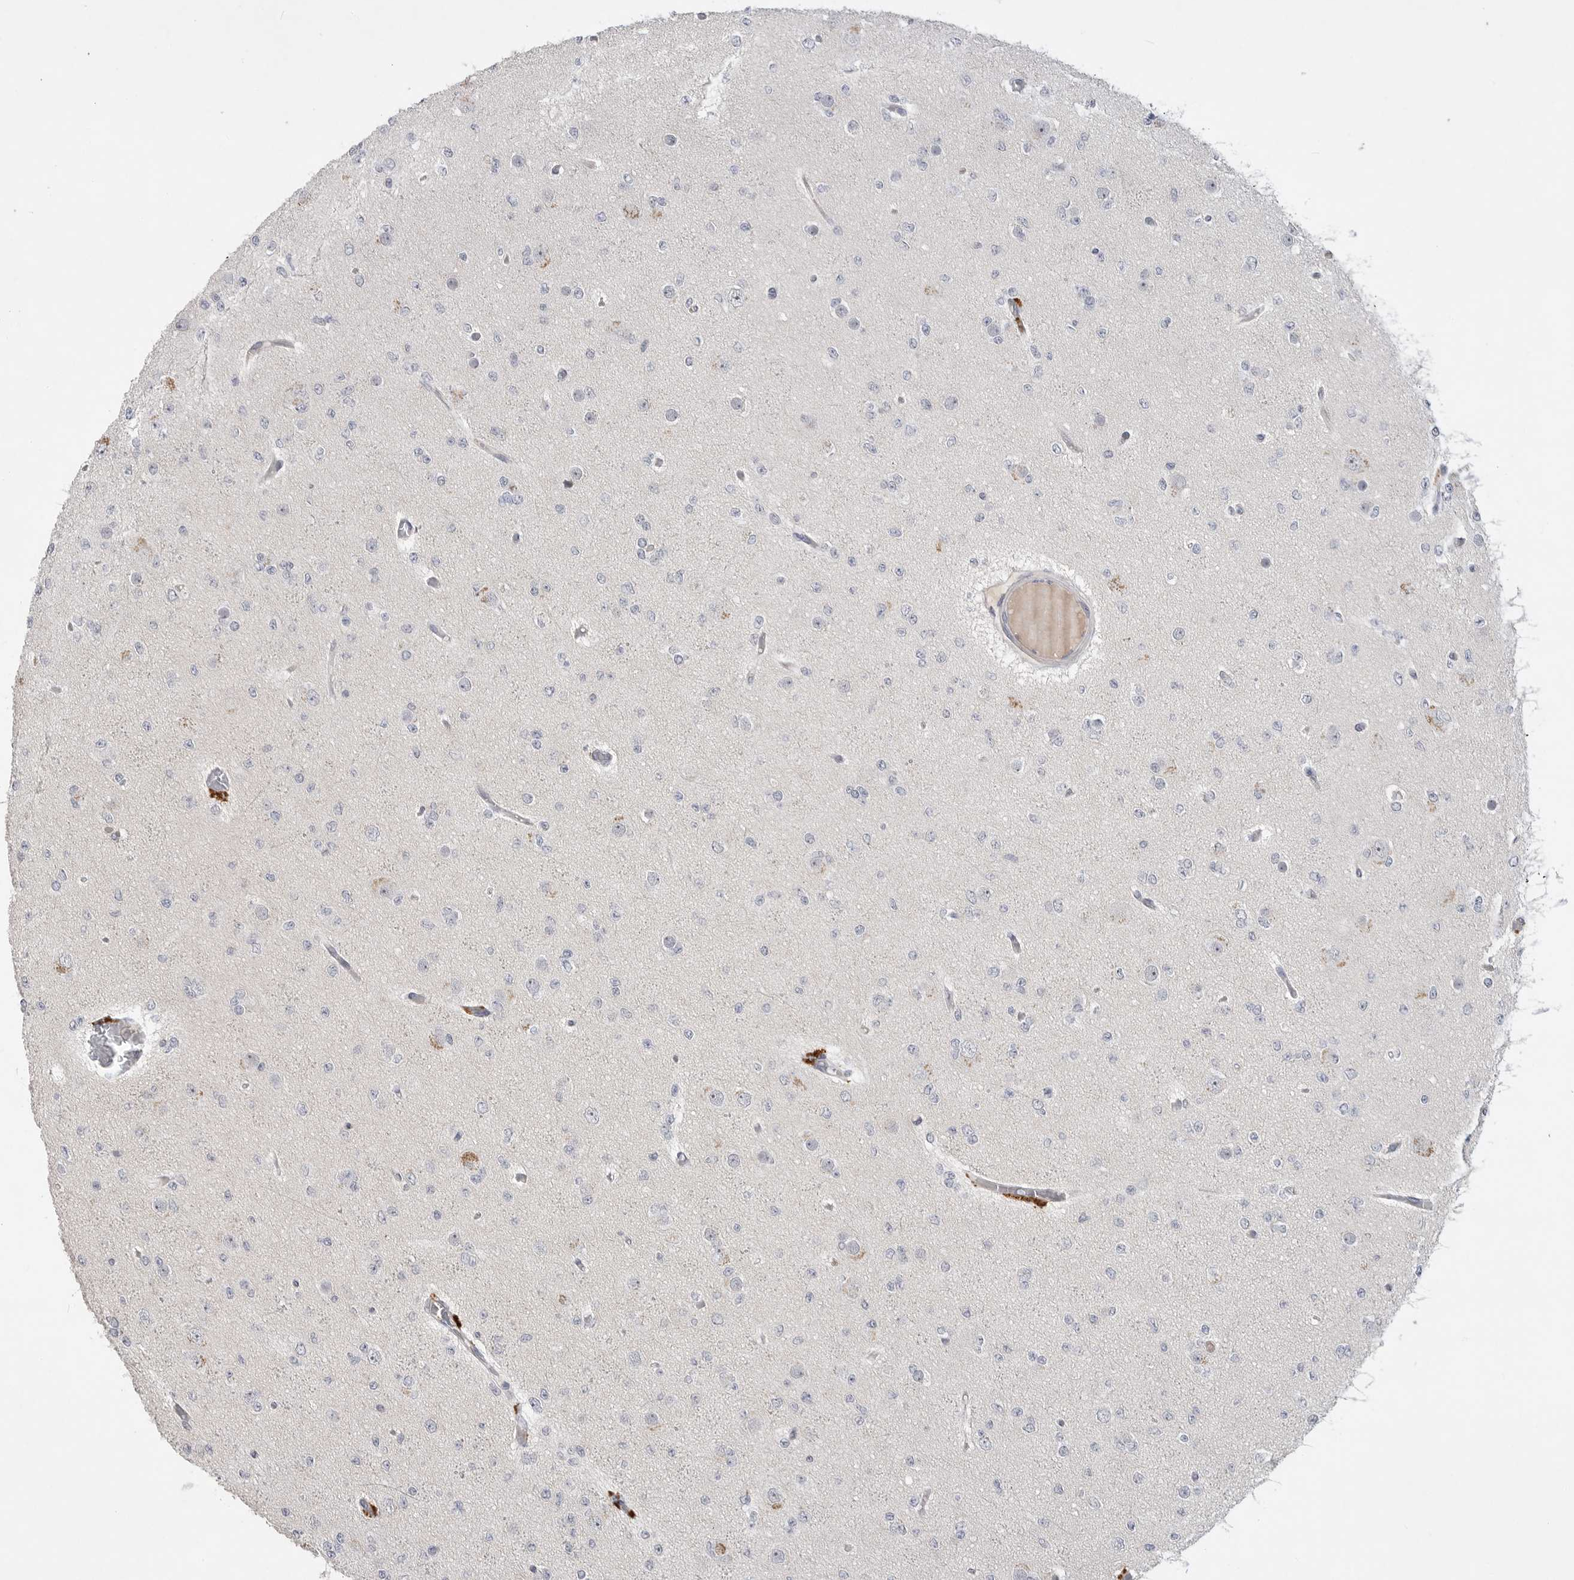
{"staining": {"intensity": "negative", "quantity": "none", "location": "none"}, "tissue": "glioma", "cell_type": "Tumor cells", "image_type": "cancer", "snomed": [{"axis": "morphology", "description": "Glioma, malignant, Low grade"}, {"axis": "topography", "description": "Brain"}], "caption": "Immunohistochemistry (IHC) histopathology image of human glioma stained for a protein (brown), which reveals no positivity in tumor cells. The staining was performed using DAB (3,3'-diaminobenzidine) to visualize the protein expression in brown, while the nuclei were stained in blue with hematoxylin (Magnification: 20x).", "gene": "ITGAD", "patient": {"sex": "female", "age": 22}}